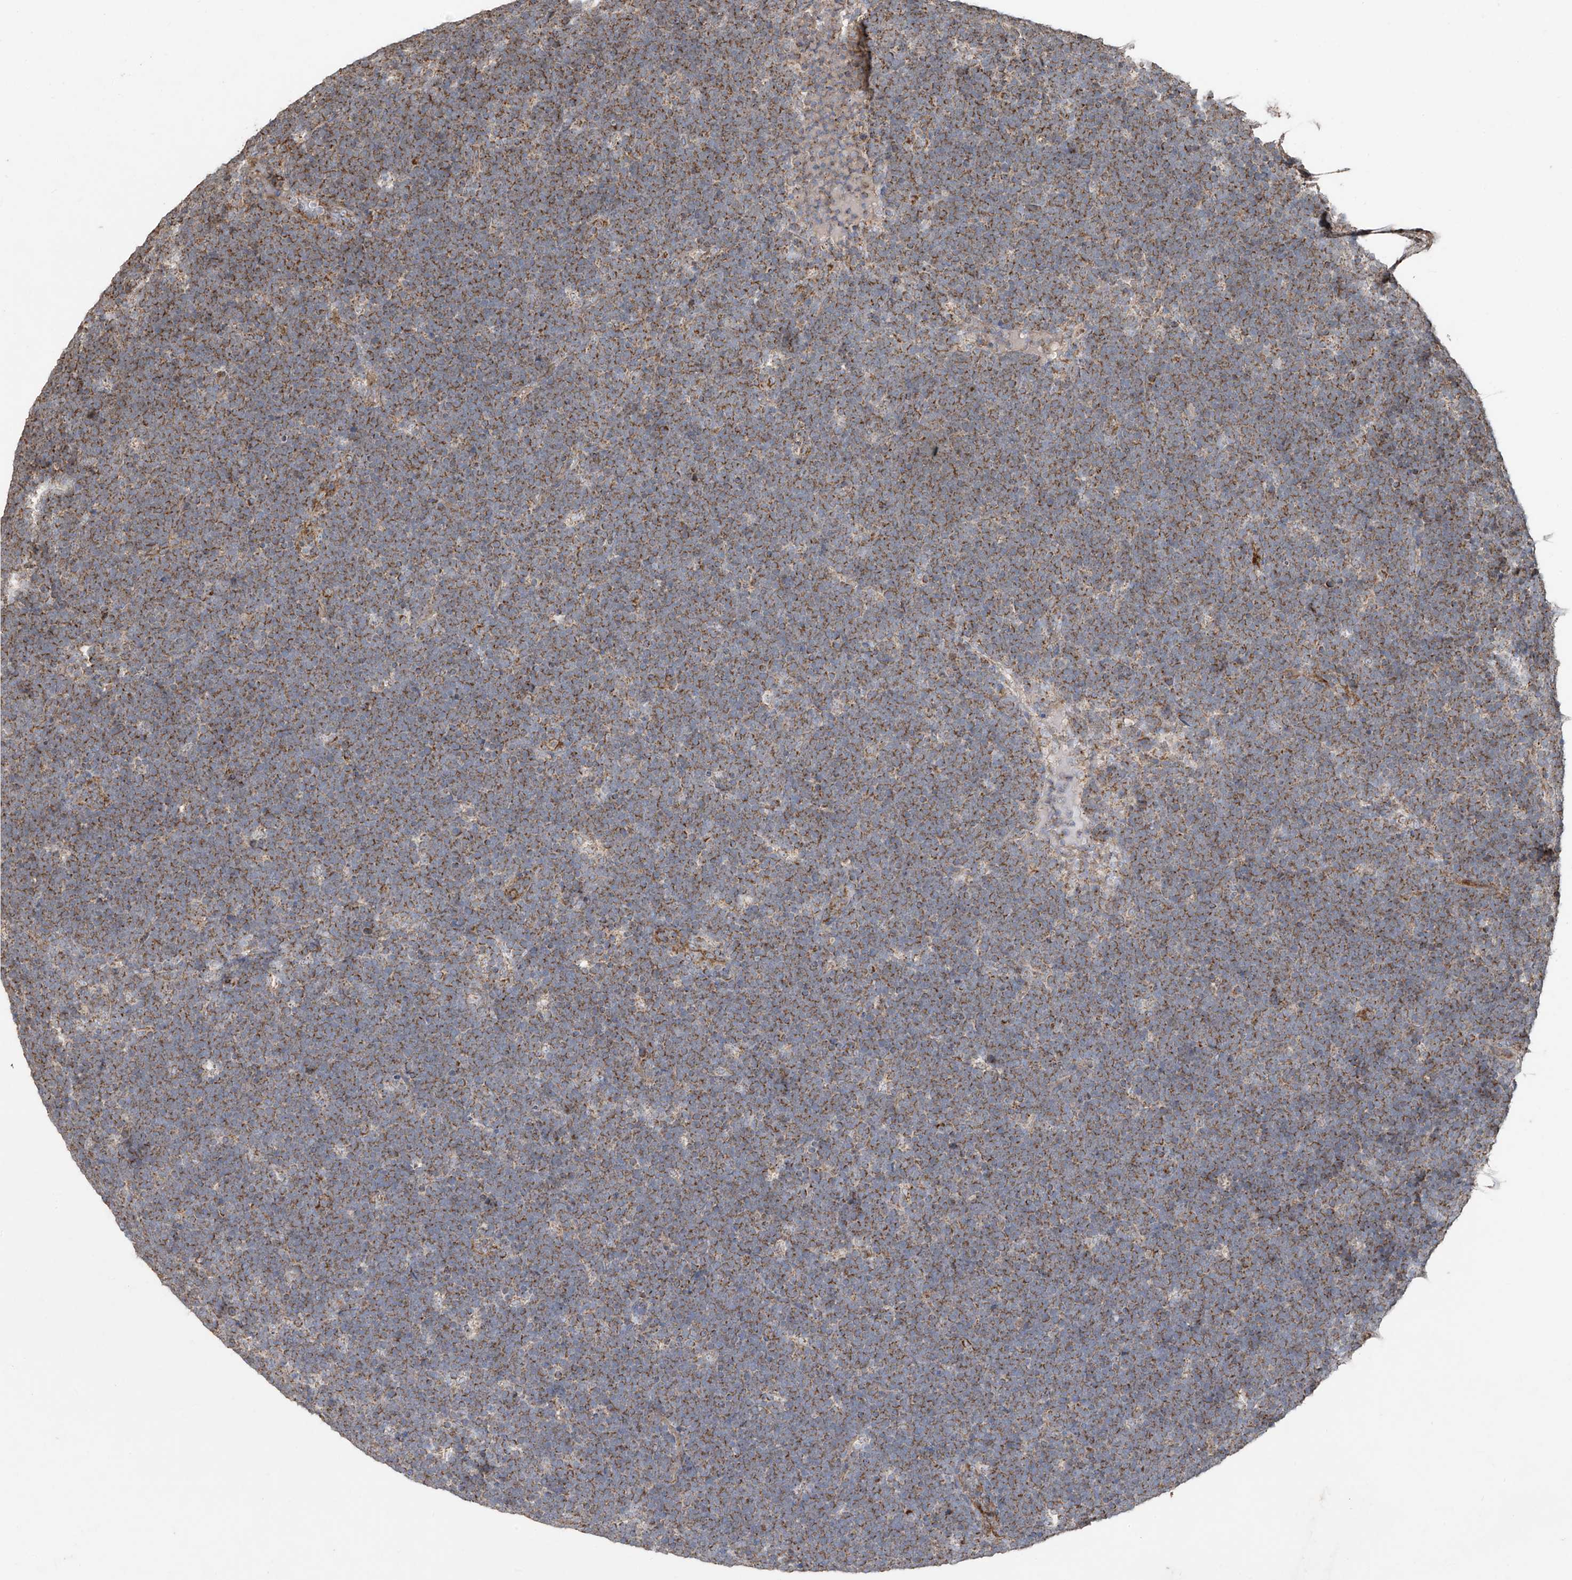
{"staining": {"intensity": "moderate", "quantity": ">75%", "location": "cytoplasmic/membranous"}, "tissue": "lymphoma", "cell_type": "Tumor cells", "image_type": "cancer", "snomed": [{"axis": "morphology", "description": "Malignant lymphoma, non-Hodgkin's type, High grade"}, {"axis": "topography", "description": "Lymph node"}], "caption": "Lymphoma was stained to show a protein in brown. There is medium levels of moderate cytoplasmic/membranous staining in approximately >75% of tumor cells.", "gene": "UQCC1", "patient": {"sex": "male", "age": 13}}